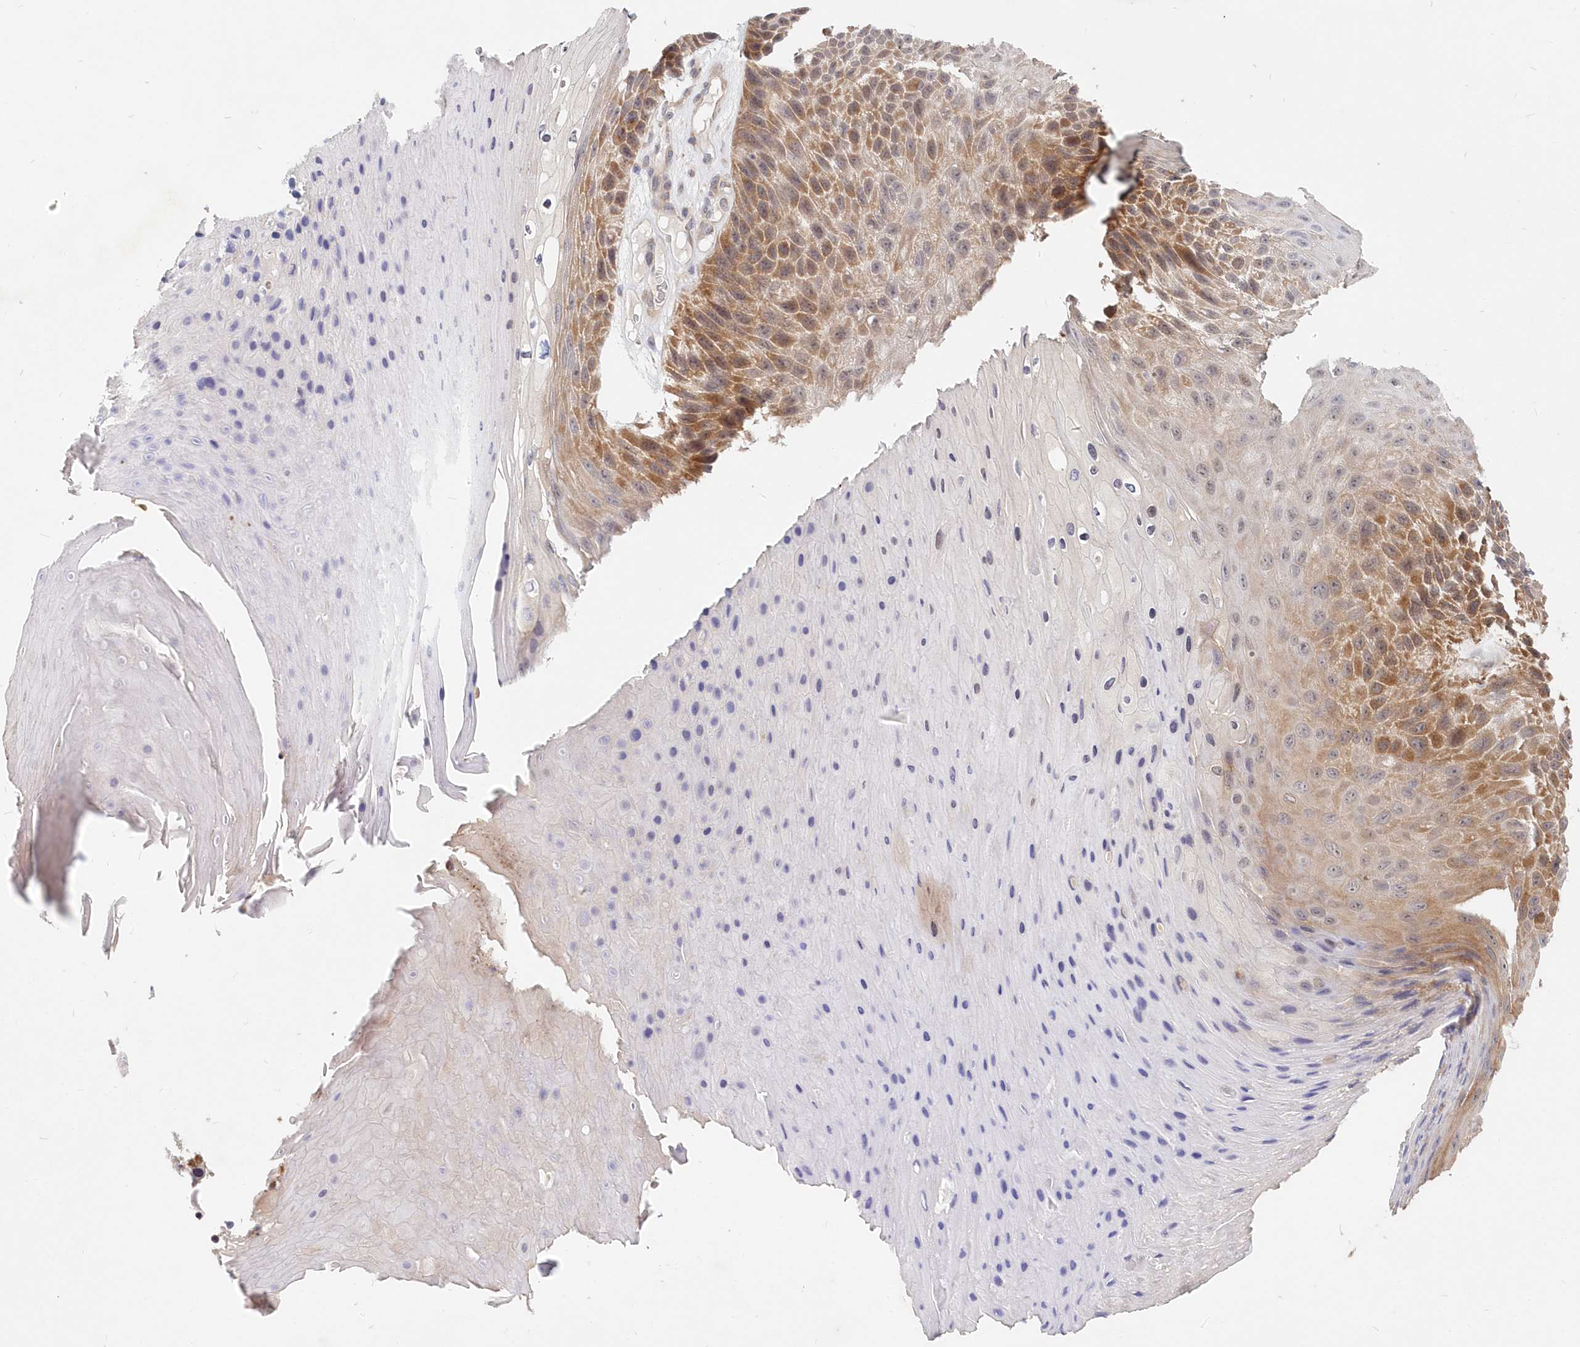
{"staining": {"intensity": "moderate", "quantity": ">75%", "location": "cytoplasmic/membranous"}, "tissue": "skin cancer", "cell_type": "Tumor cells", "image_type": "cancer", "snomed": [{"axis": "morphology", "description": "Squamous cell carcinoma, NOS"}, {"axis": "topography", "description": "Skin"}], "caption": "Skin cancer stained with immunohistochemistry demonstrates moderate cytoplasmic/membranous positivity in about >75% of tumor cells.", "gene": "KATNA1", "patient": {"sex": "female", "age": 88}}